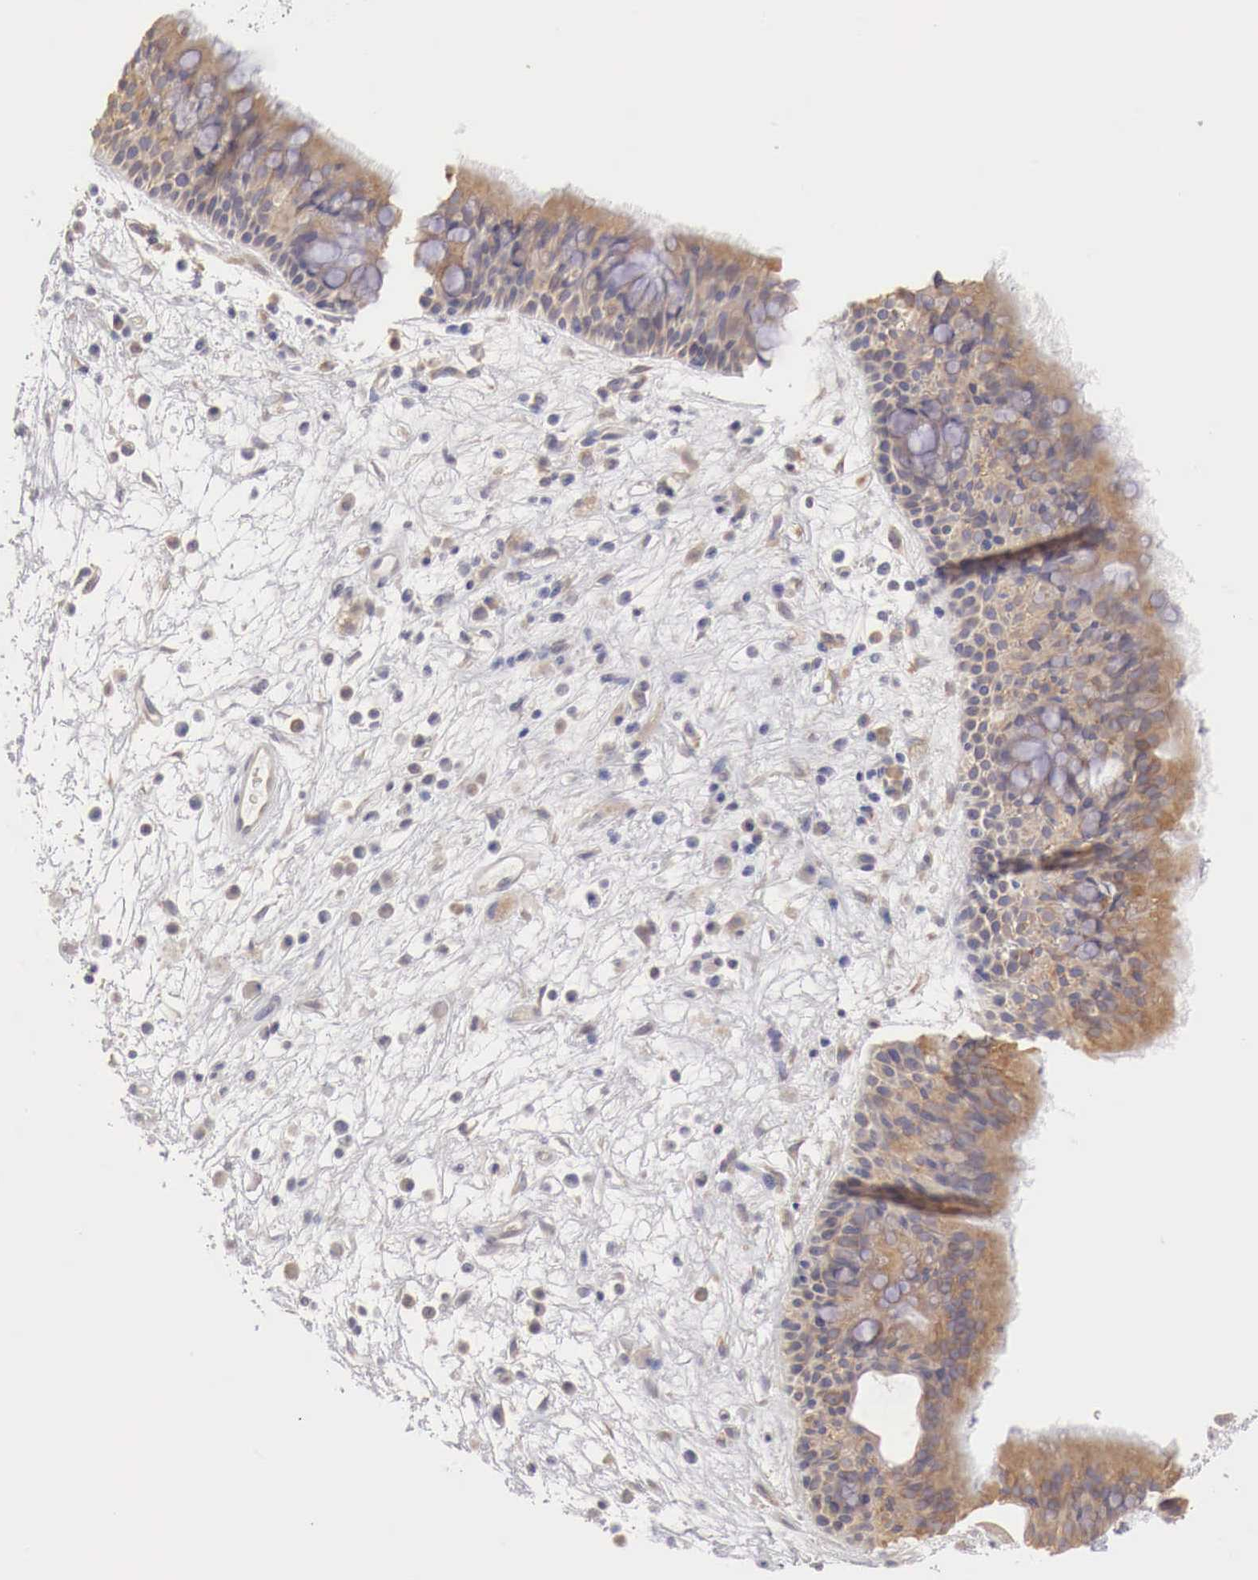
{"staining": {"intensity": "weak", "quantity": ">75%", "location": "cytoplasmic/membranous"}, "tissue": "nasopharynx", "cell_type": "Respiratory epithelial cells", "image_type": "normal", "snomed": [{"axis": "morphology", "description": "Normal tissue, NOS"}, {"axis": "topography", "description": "Nasopharynx"}], "caption": "Immunohistochemistry (IHC) (DAB) staining of unremarkable nasopharynx reveals weak cytoplasmic/membranous protein staining in about >75% of respiratory epithelial cells.", "gene": "NSDHL", "patient": {"sex": "male", "age": 63}}